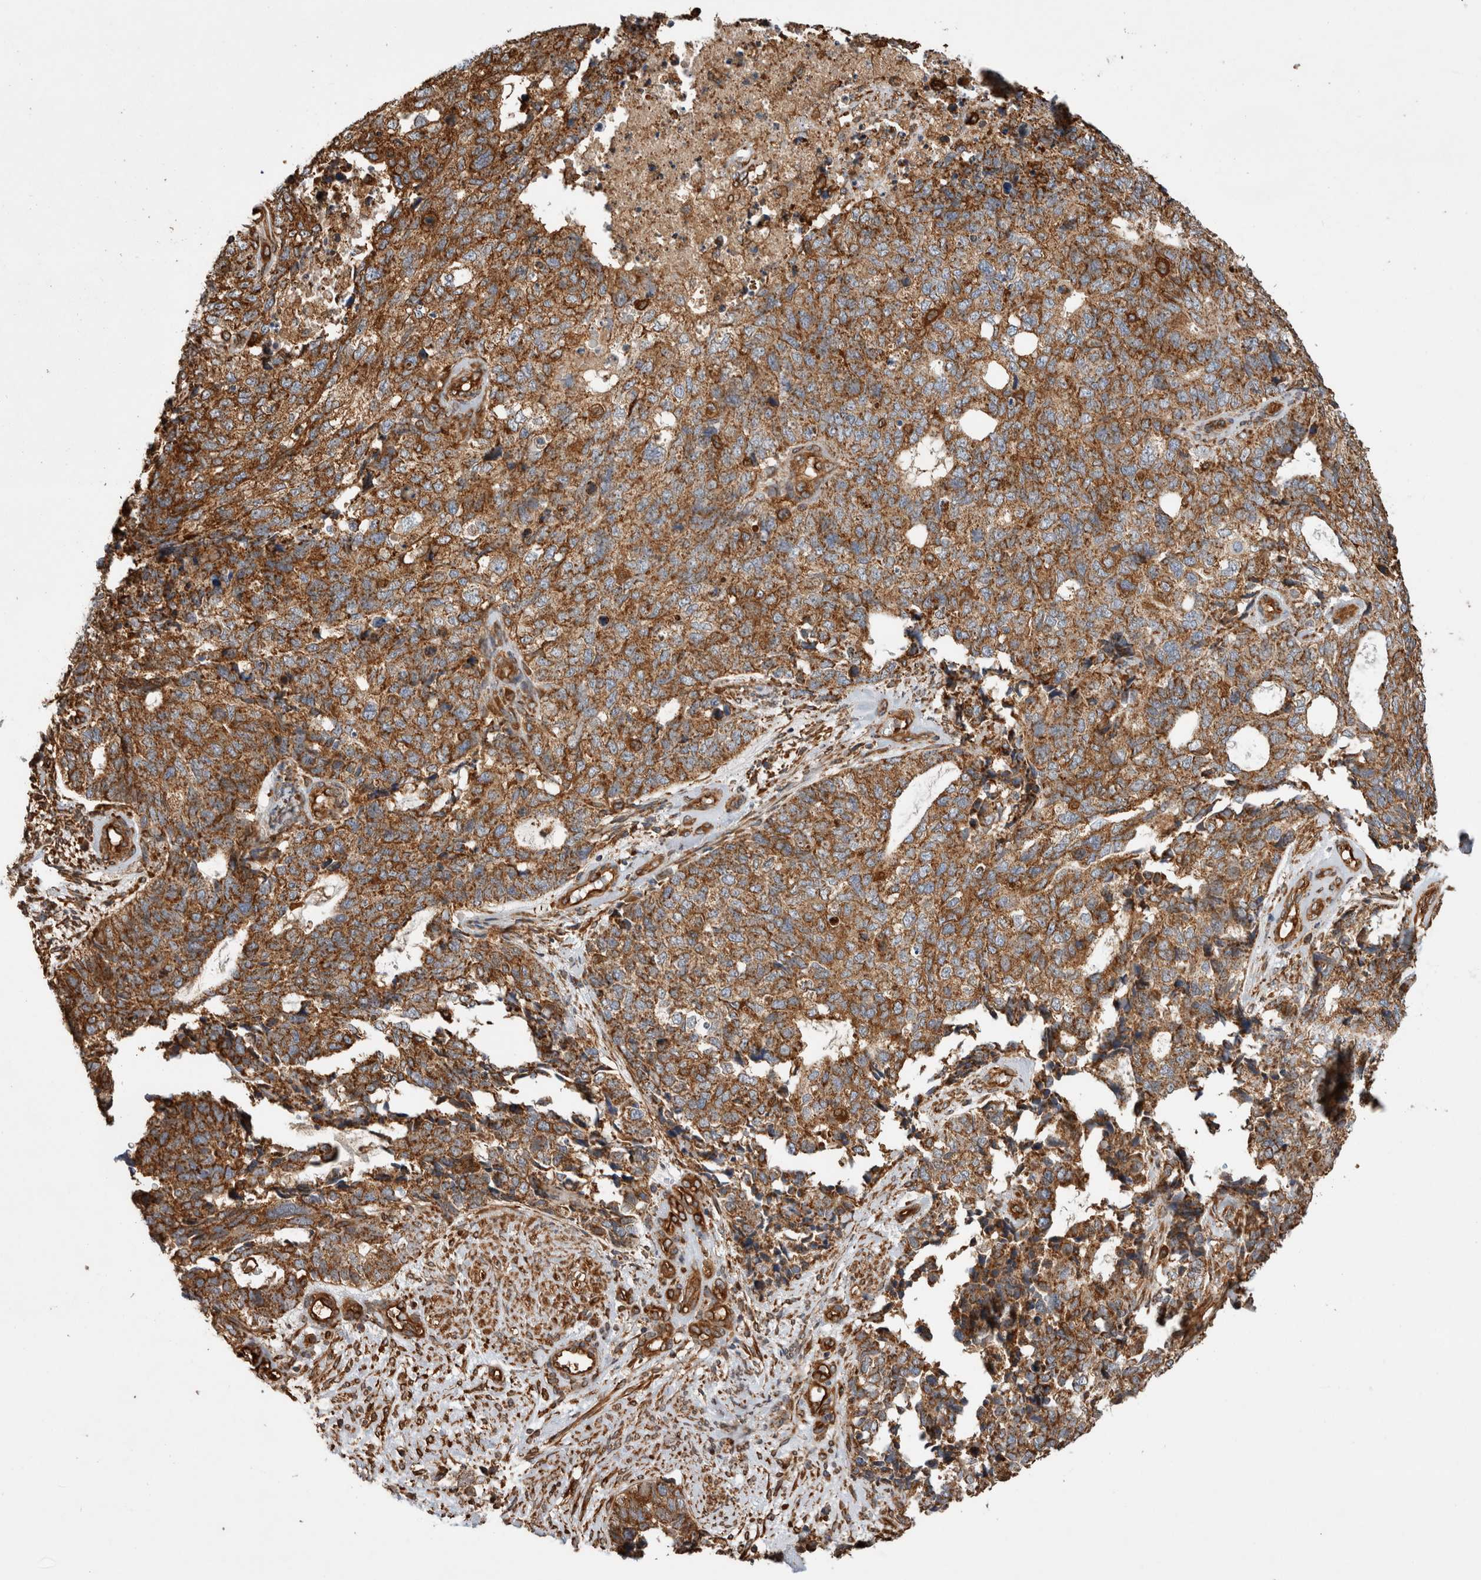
{"staining": {"intensity": "moderate", "quantity": ">75%", "location": "cytoplasmic/membranous"}, "tissue": "cervical cancer", "cell_type": "Tumor cells", "image_type": "cancer", "snomed": [{"axis": "morphology", "description": "Squamous cell carcinoma, NOS"}, {"axis": "topography", "description": "Cervix"}], "caption": "A medium amount of moderate cytoplasmic/membranous positivity is present in about >75% of tumor cells in cervical cancer (squamous cell carcinoma) tissue. (DAB IHC with brightfield microscopy, high magnification).", "gene": "ZNF397", "patient": {"sex": "female", "age": 63}}